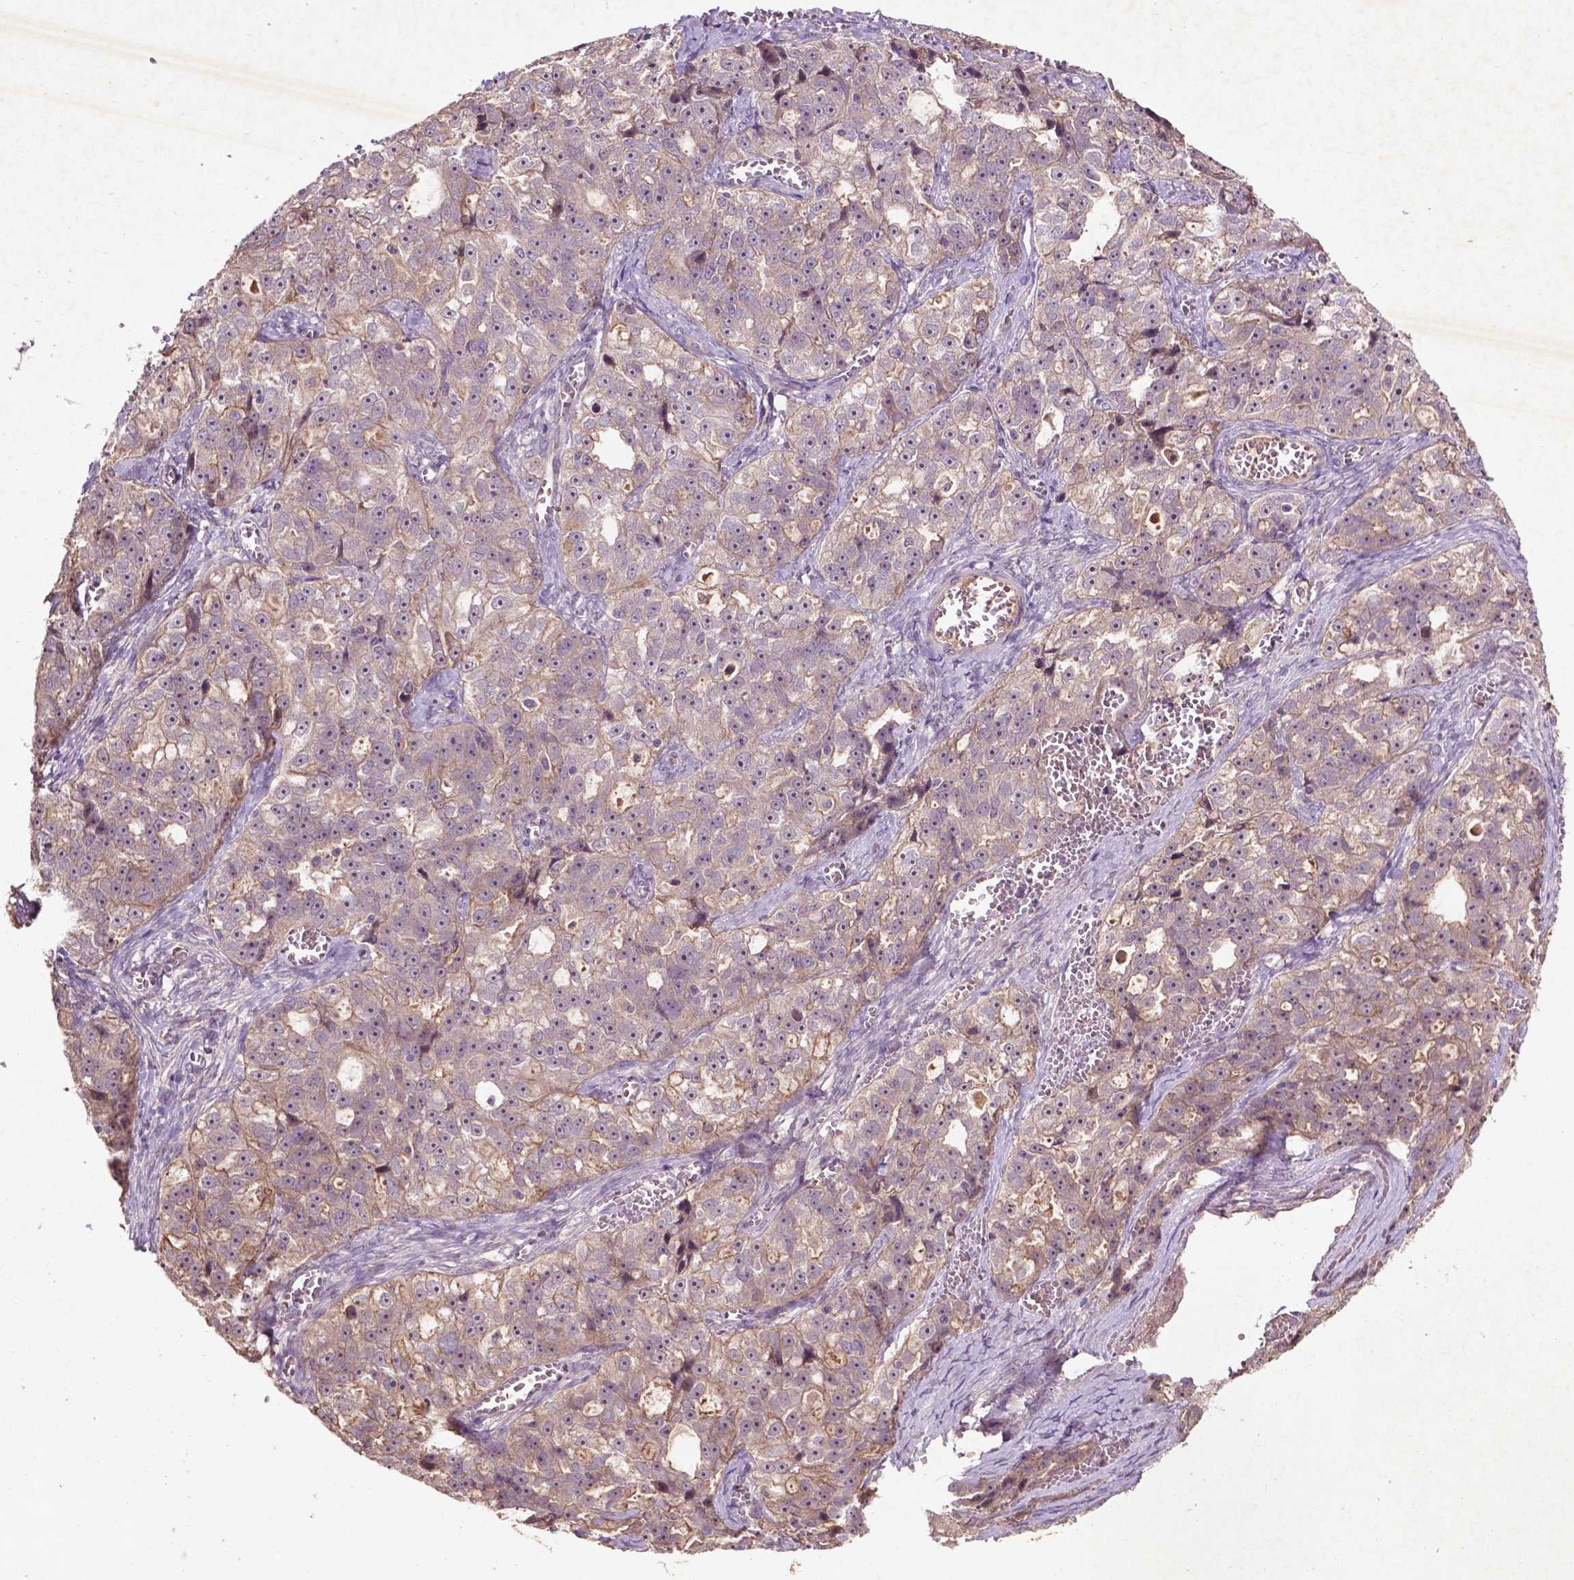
{"staining": {"intensity": "weak", "quantity": "25%-75%", "location": "cytoplasmic/membranous"}, "tissue": "ovarian cancer", "cell_type": "Tumor cells", "image_type": "cancer", "snomed": [{"axis": "morphology", "description": "Cystadenocarcinoma, serous, NOS"}, {"axis": "topography", "description": "Ovary"}], "caption": "DAB (3,3'-diaminobenzidine) immunohistochemical staining of ovarian serous cystadenocarcinoma displays weak cytoplasmic/membranous protein staining in approximately 25%-75% of tumor cells.", "gene": "COQ2", "patient": {"sex": "female", "age": 51}}